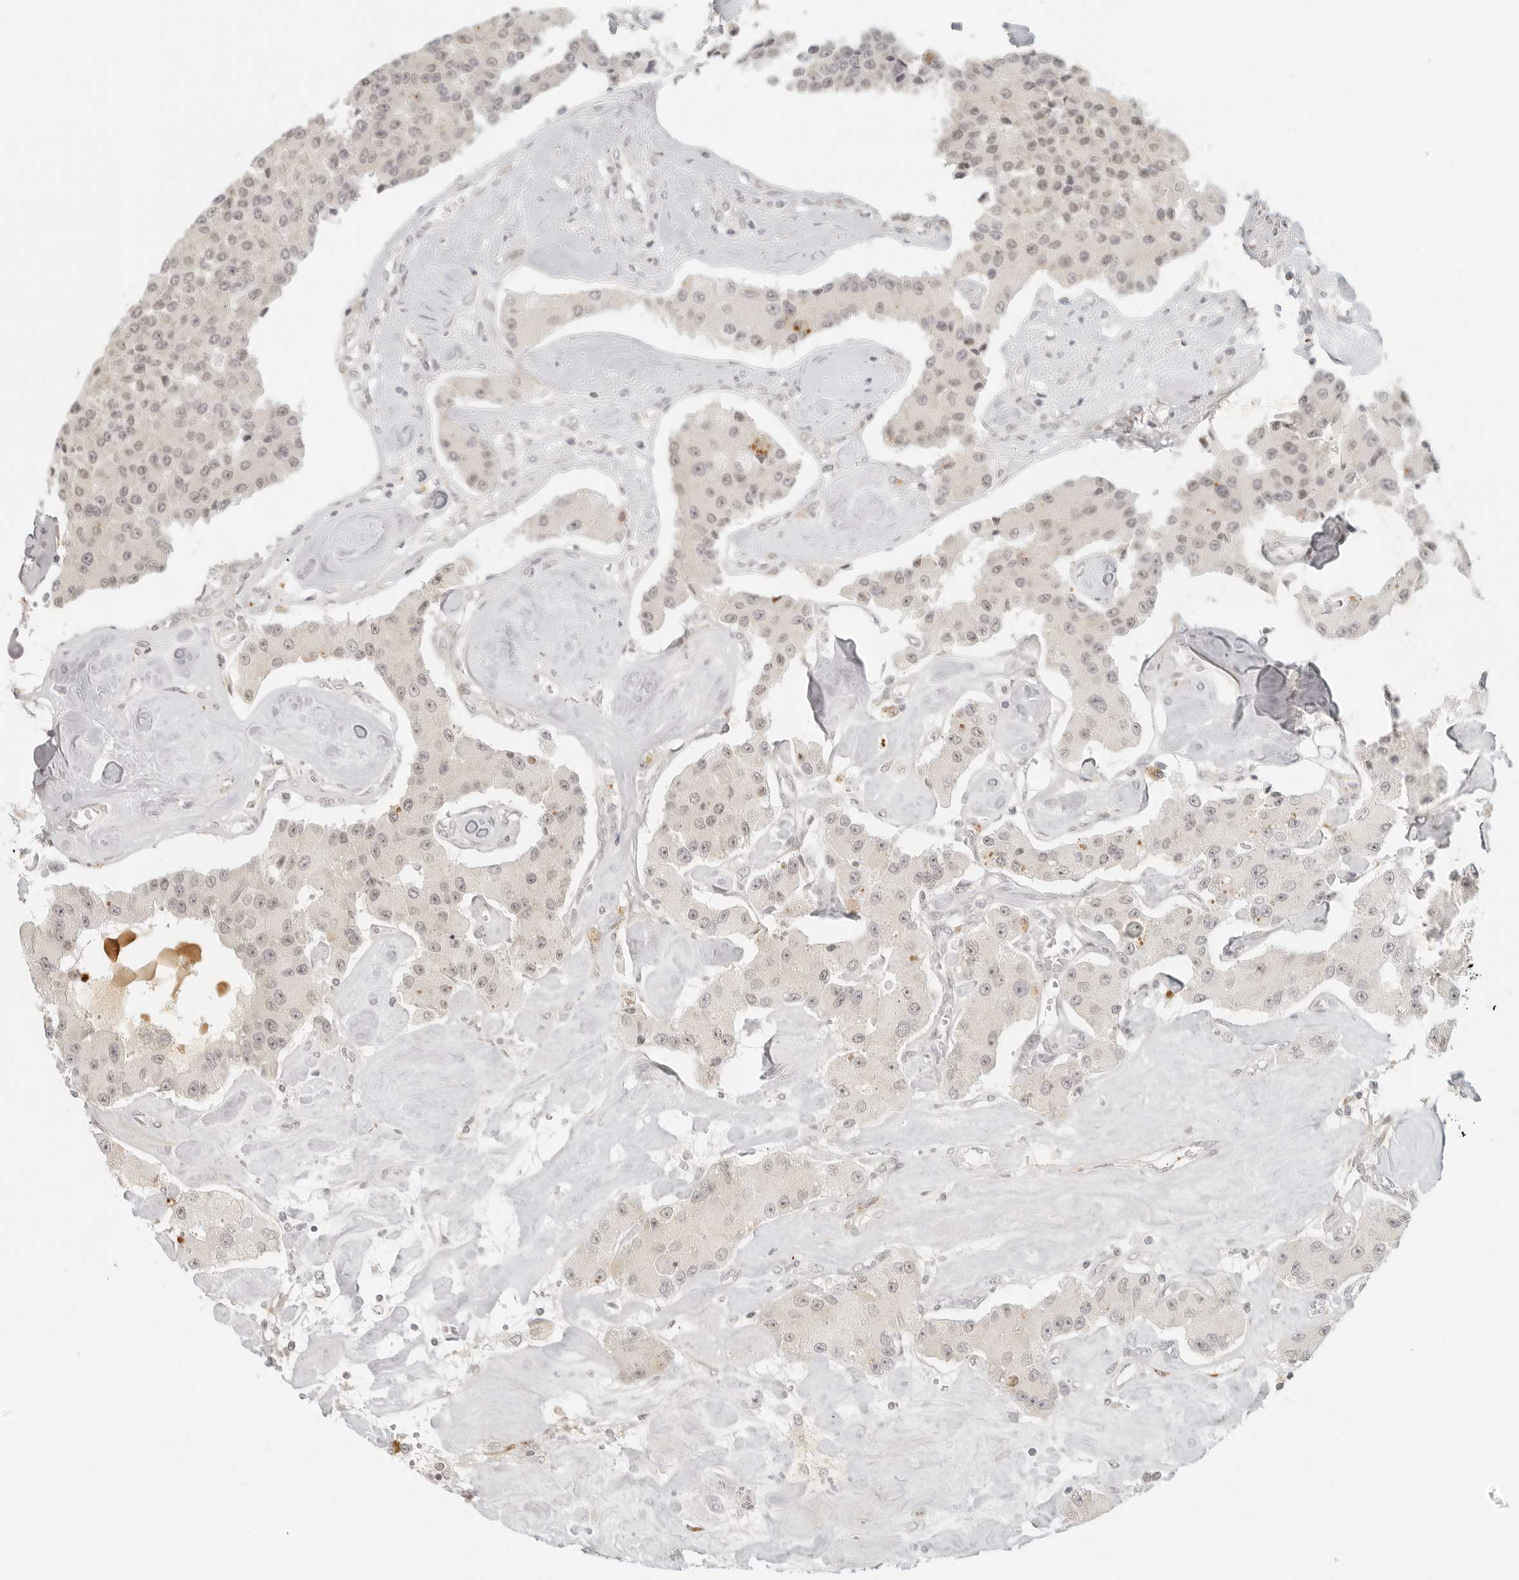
{"staining": {"intensity": "negative", "quantity": "none", "location": "none"}, "tissue": "carcinoid", "cell_type": "Tumor cells", "image_type": "cancer", "snomed": [{"axis": "morphology", "description": "Carcinoid, malignant, NOS"}, {"axis": "topography", "description": "Pancreas"}], "caption": "A histopathology image of human malignant carcinoid is negative for staining in tumor cells. (DAB IHC, high magnification).", "gene": "ZNF678", "patient": {"sex": "male", "age": 41}}